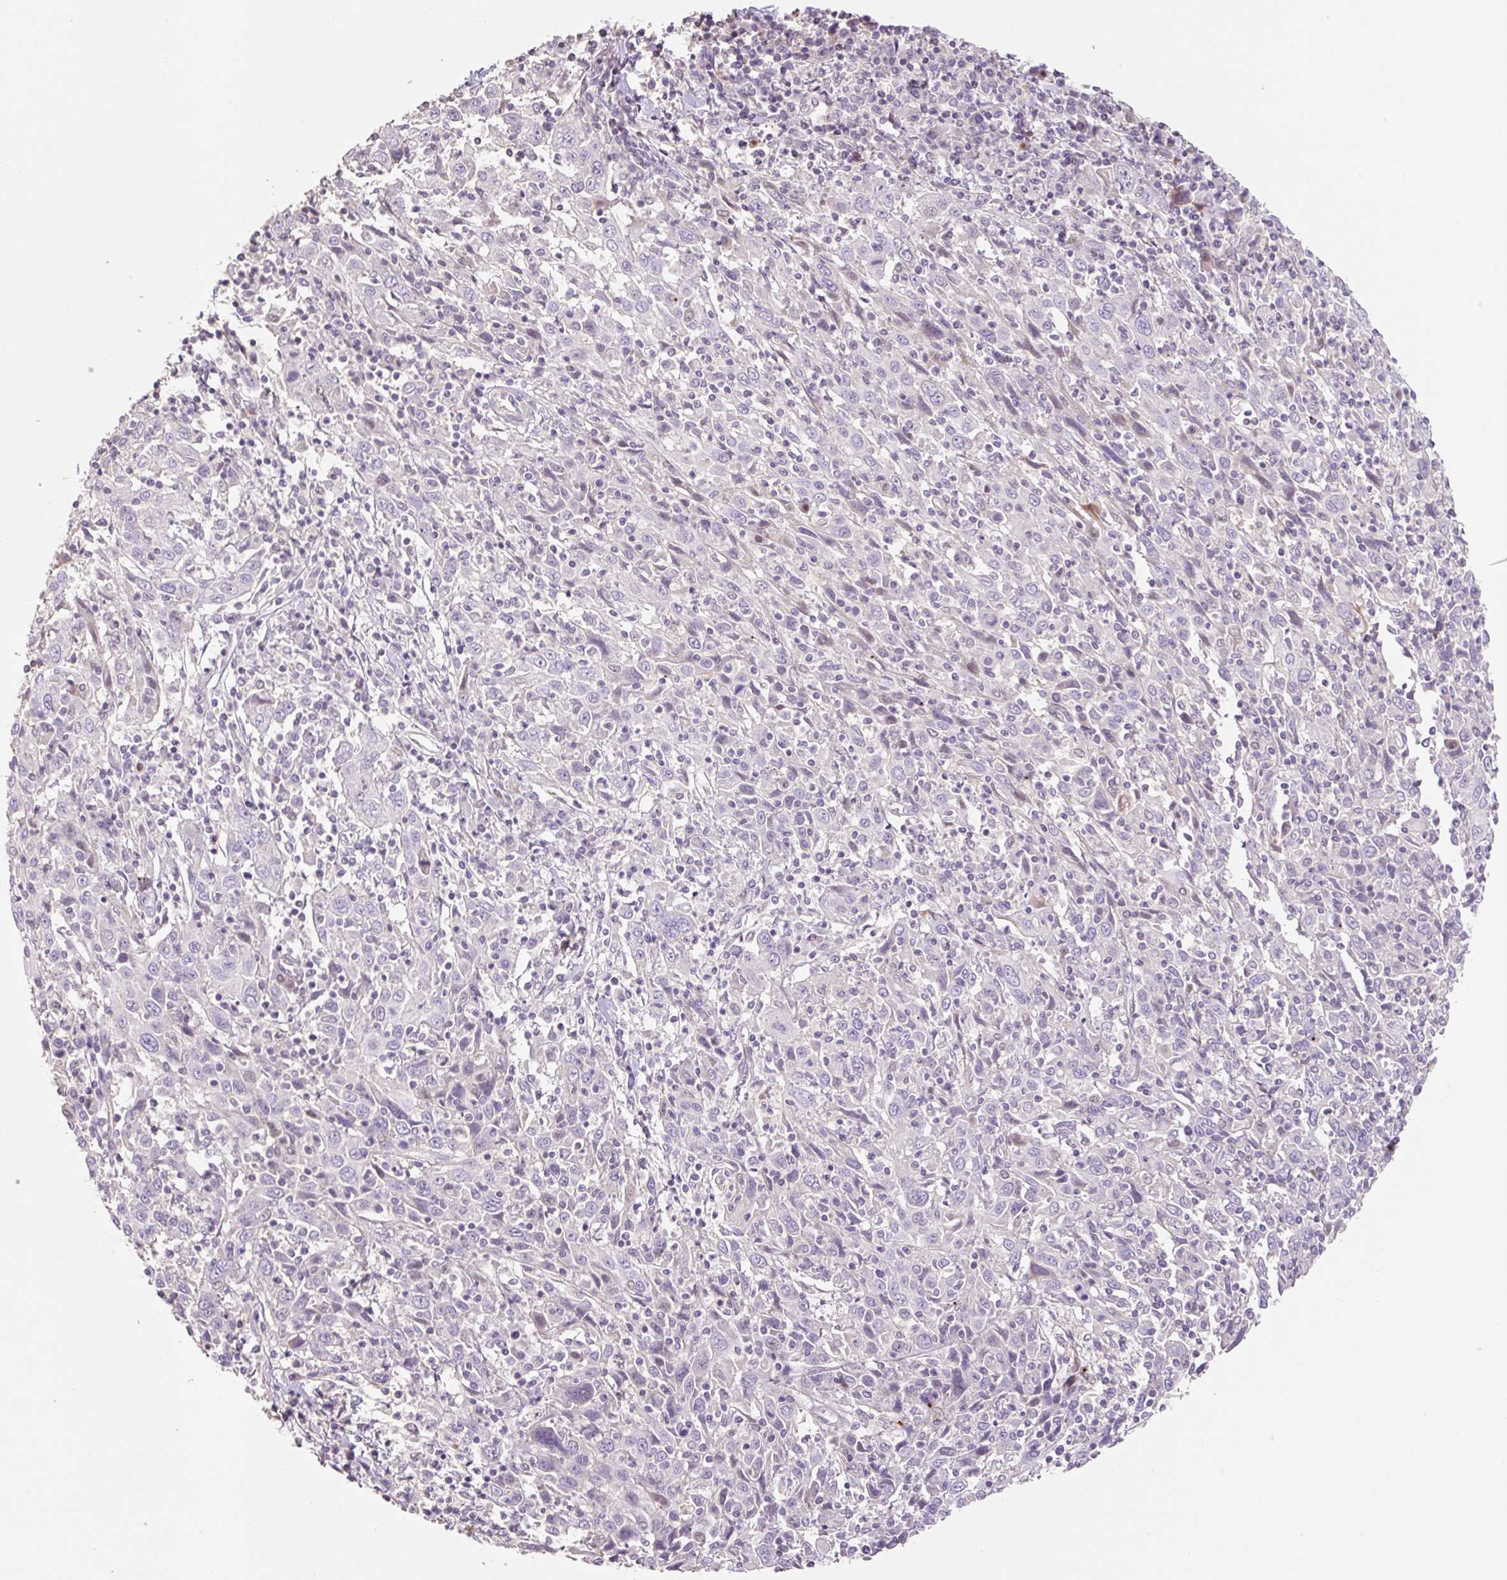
{"staining": {"intensity": "negative", "quantity": "none", "location": "none"}, "tissue": "cervical cancer", "cell_type": "Tumor cells", "image_type": "cancer", "snomed": [{"axis": "morphology", "description": "Squamous cell carcinoma, NOS"}, {"axis": "topography", "description": "Cervix"}], "caption": "Tumor cells show no significant positivity in cervical cancer (squamous cell carcinoma).", "gene": "ZNF552", "patient": {"sex": "female", "age": 46}}